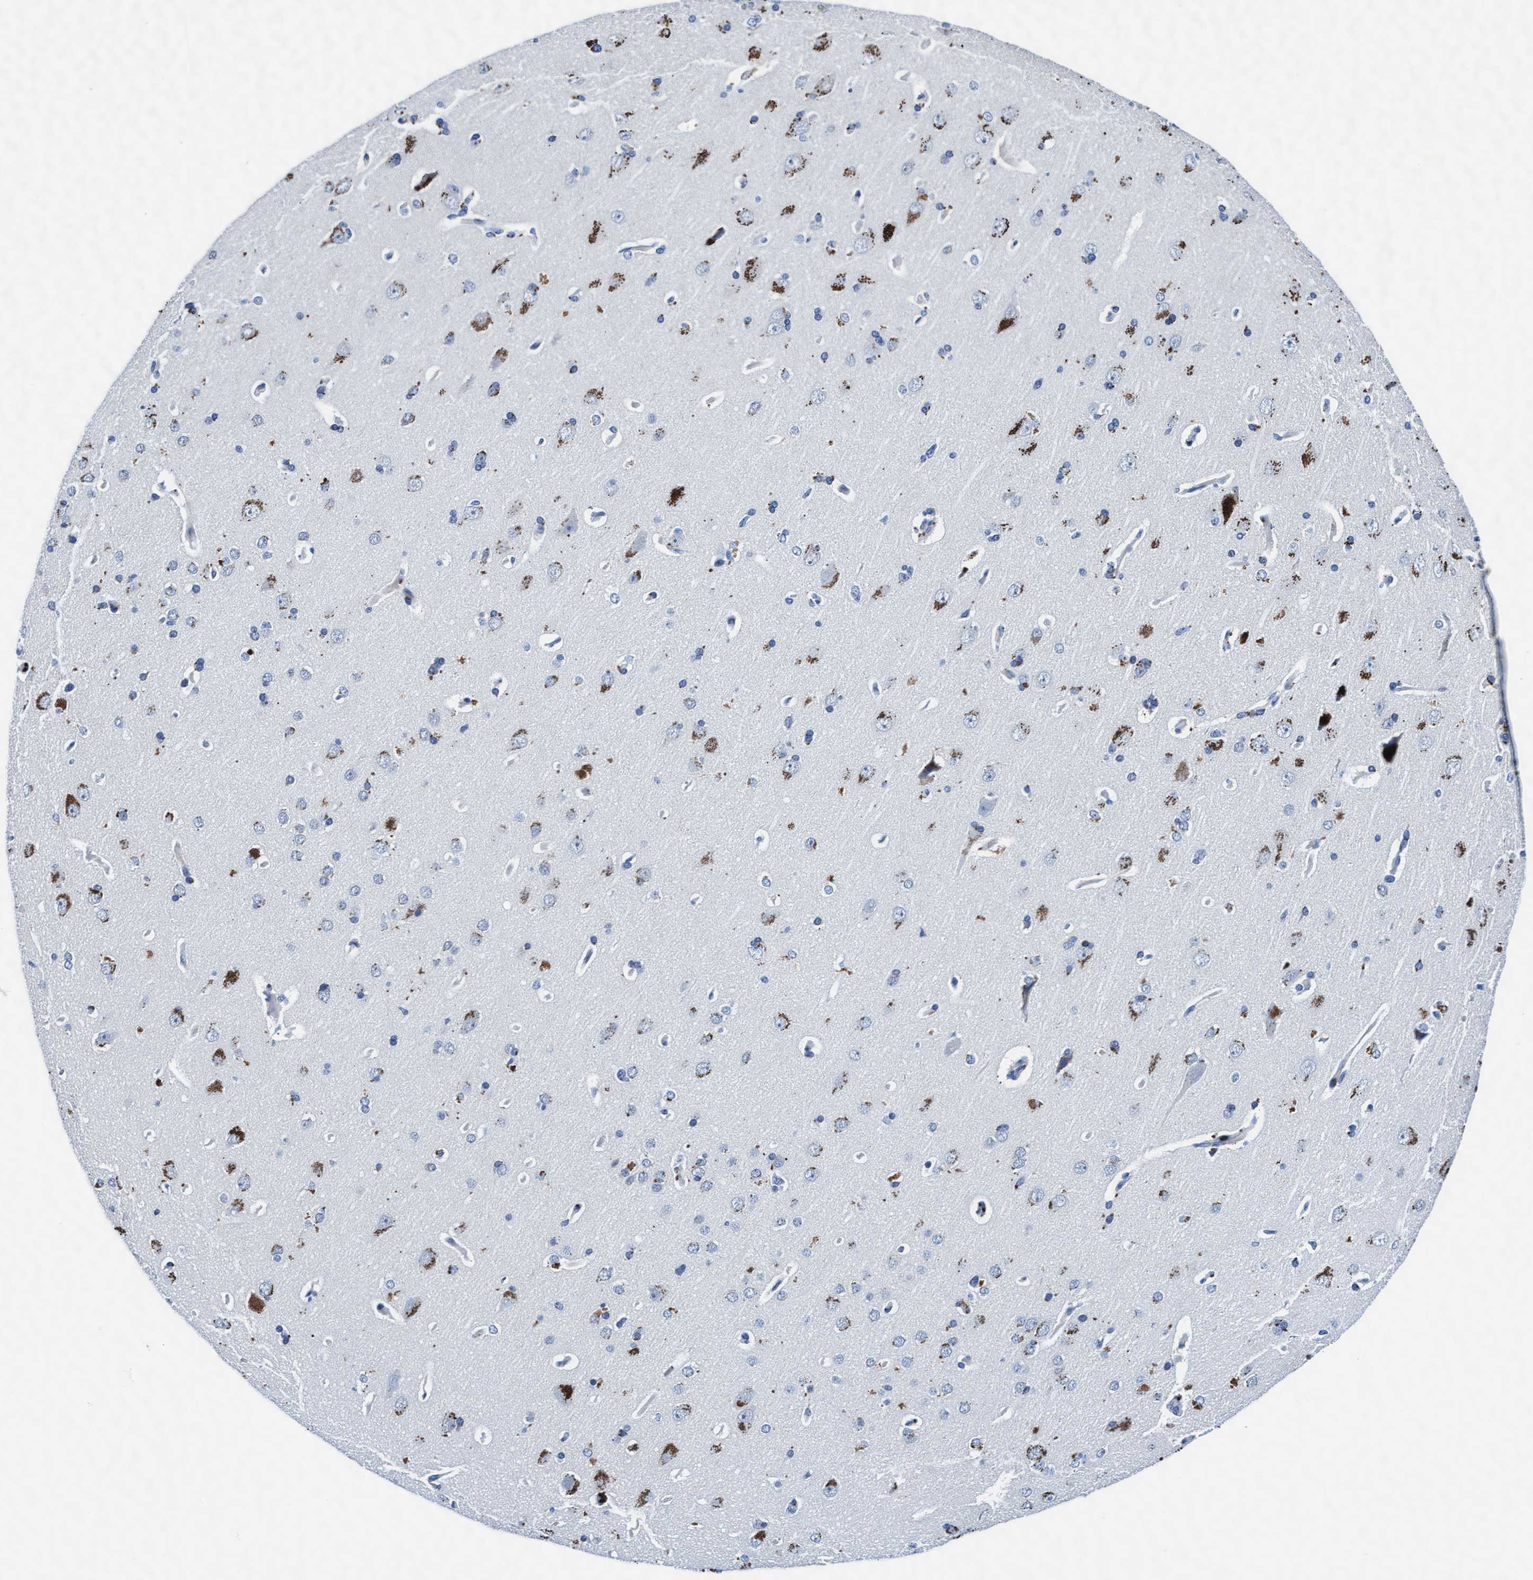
{"staining": {"intensity": "negative", "quantity": "none", "location": "none"}, "tissue": "cerebral cortex", "cell_type": "Endothelial cells", "image_type": "normal", "snomed": [{"axis": "morphology", "description": "Normal tissue, NOS"}, {"axis": "topography", "description": "Cerebral cortex"}], "caption": "IHC photomicrograph of unremarkable cerebral cortex: cerebral cortex stained with DAB (3,3'-diaminobenzidine) demonstrates no significant protein expression in endothelial cells.", "gene": "ARSG", "patient": {"sex": "male", "age": 62}}